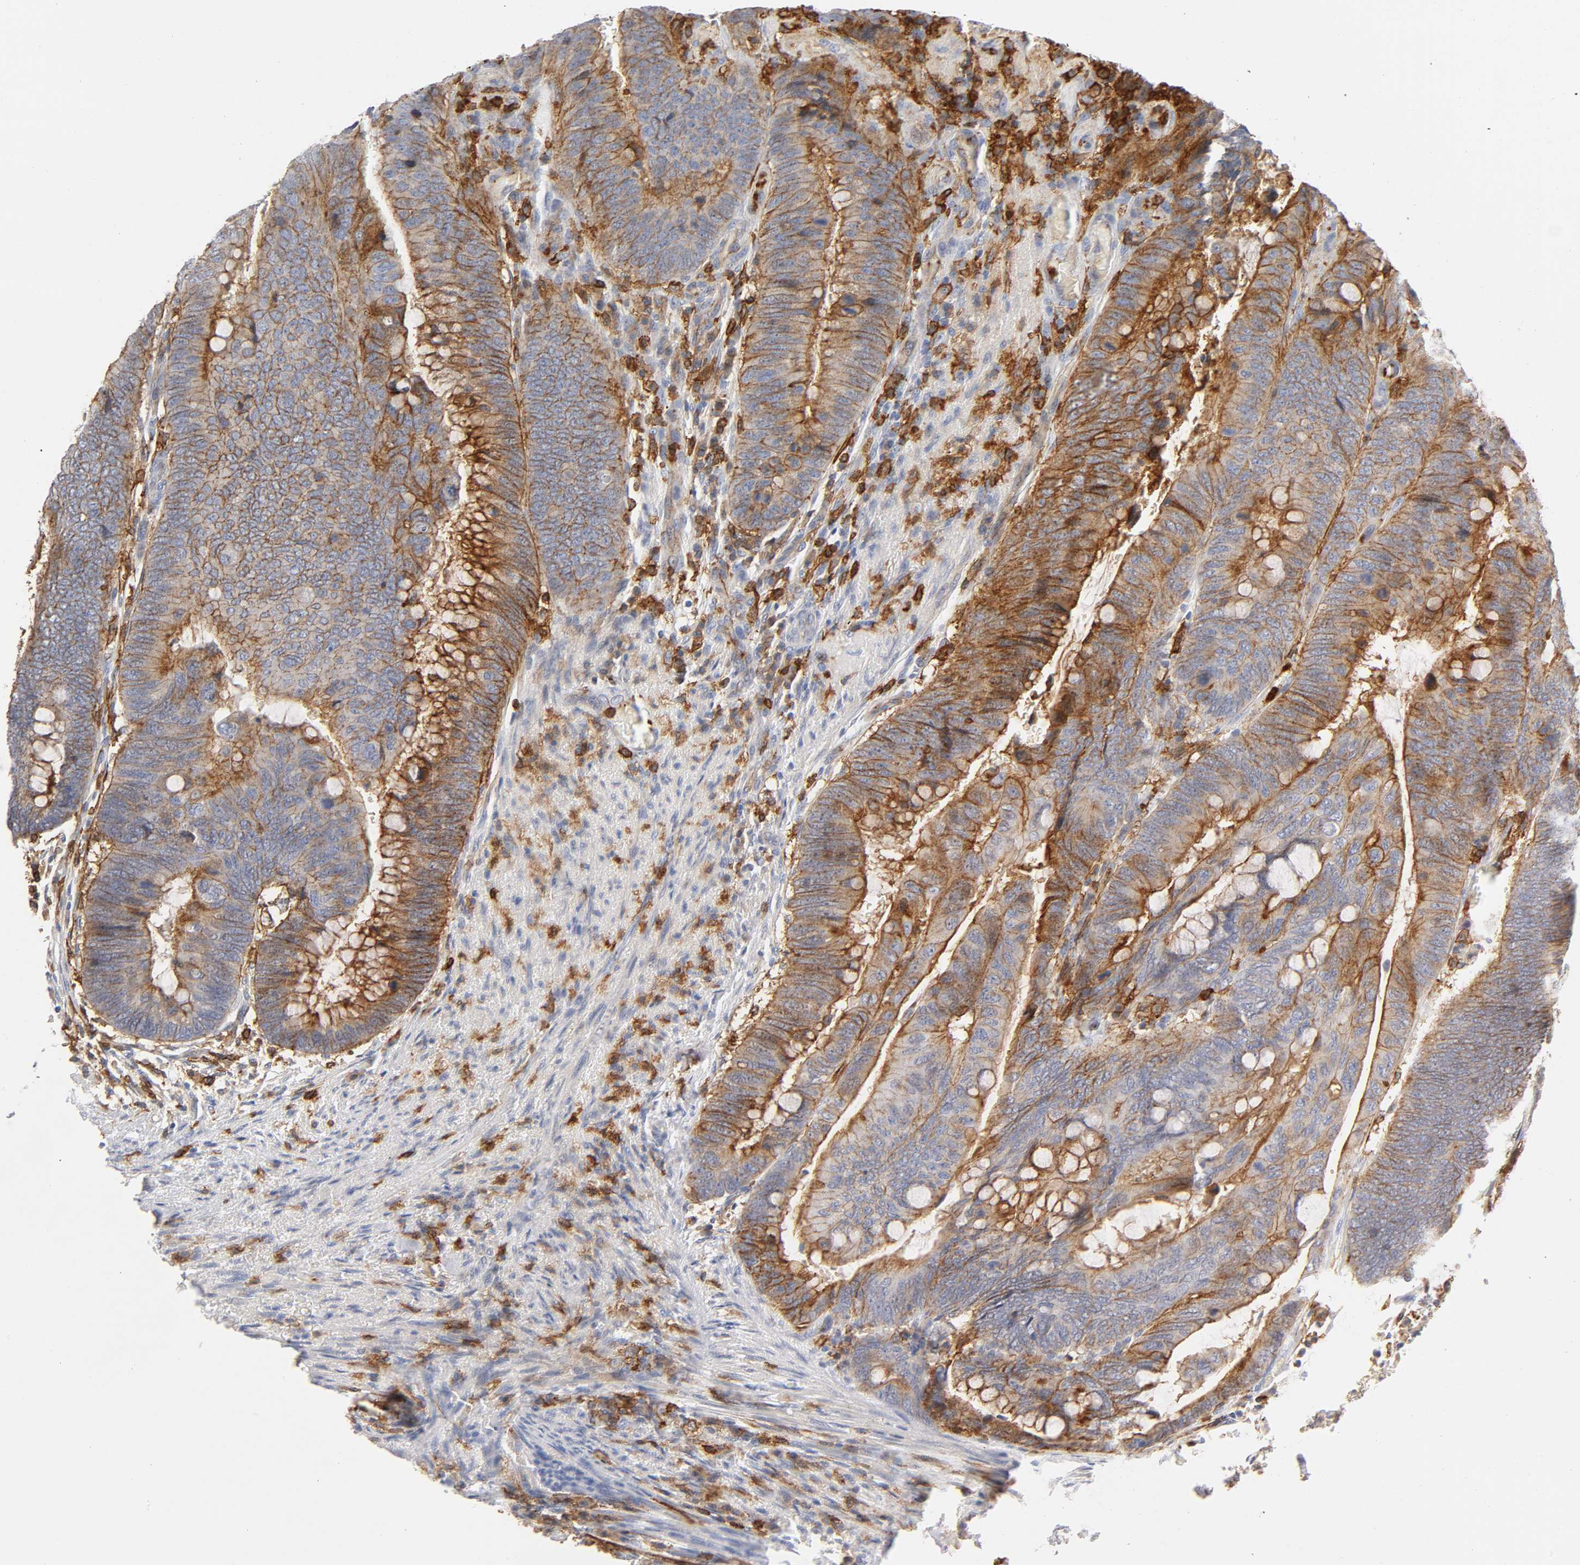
{"staining": {"intensity": "weak", "quantity": "<25%", "location": "cytoplasmic/membranous"}, "tissue": "colorectal cancer", "cell_type": "Tumor cells", "image_type": "cancer", "snomed": [{"axis": "morphology", "description": "Normal tissue, NOS"}, {"axis": "morphology", "description": "Adenocarcinoma, NOS"}, {"axis": "topography", "description": "Rectum"}, {"axis": "topography", "description": "Peripheral nerve tissue"}], "caption": "DAB immunohistochemical staining of colorectal adenocarcinoma demonstrates no significant staining in tumor cells.", "gene": "LYN", "patient": {"sex": "male", "age": 92}}